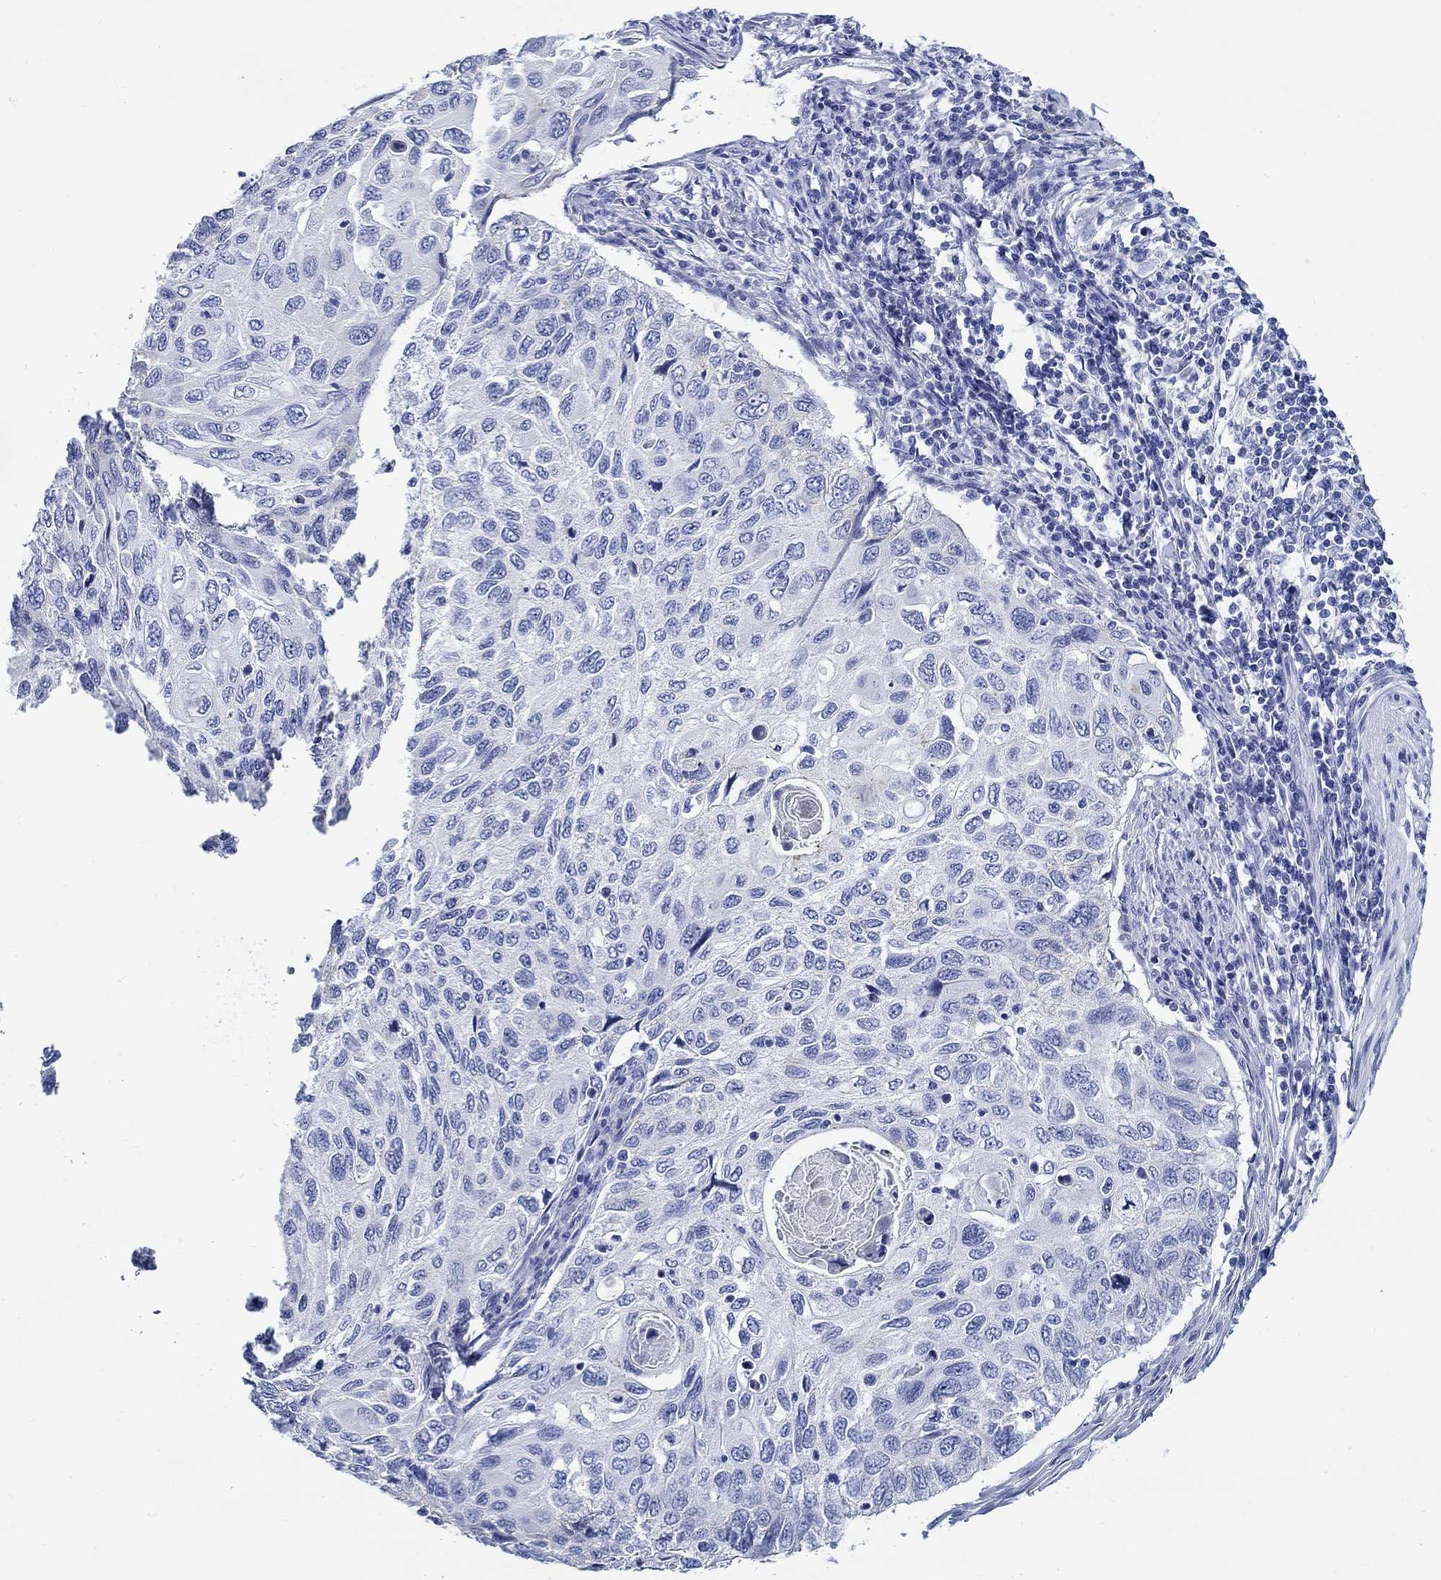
{"staining": {"intensity": "negative", "quantity": "none", "location": "none"}, "tissue": "cervical cancer", "cell_type": "Tumor cells", "image_type": "cancer", "snomed": [{"axis": "morphology", "description": "Squamous cell carcinoma, NOS"}, {"axis": "topography", "description": "Cervix"}], "caption": "Tumor cells show no significant protein staining in cervical cancer (squamous cell carcinoma). (Stains: DAB immunohistochemistry with hematoxylin counter stain, Microscopy: brightfield microscopy at high magnification).", "gene": "RD3L", "patient": {"sex": "female", "age": 70}}